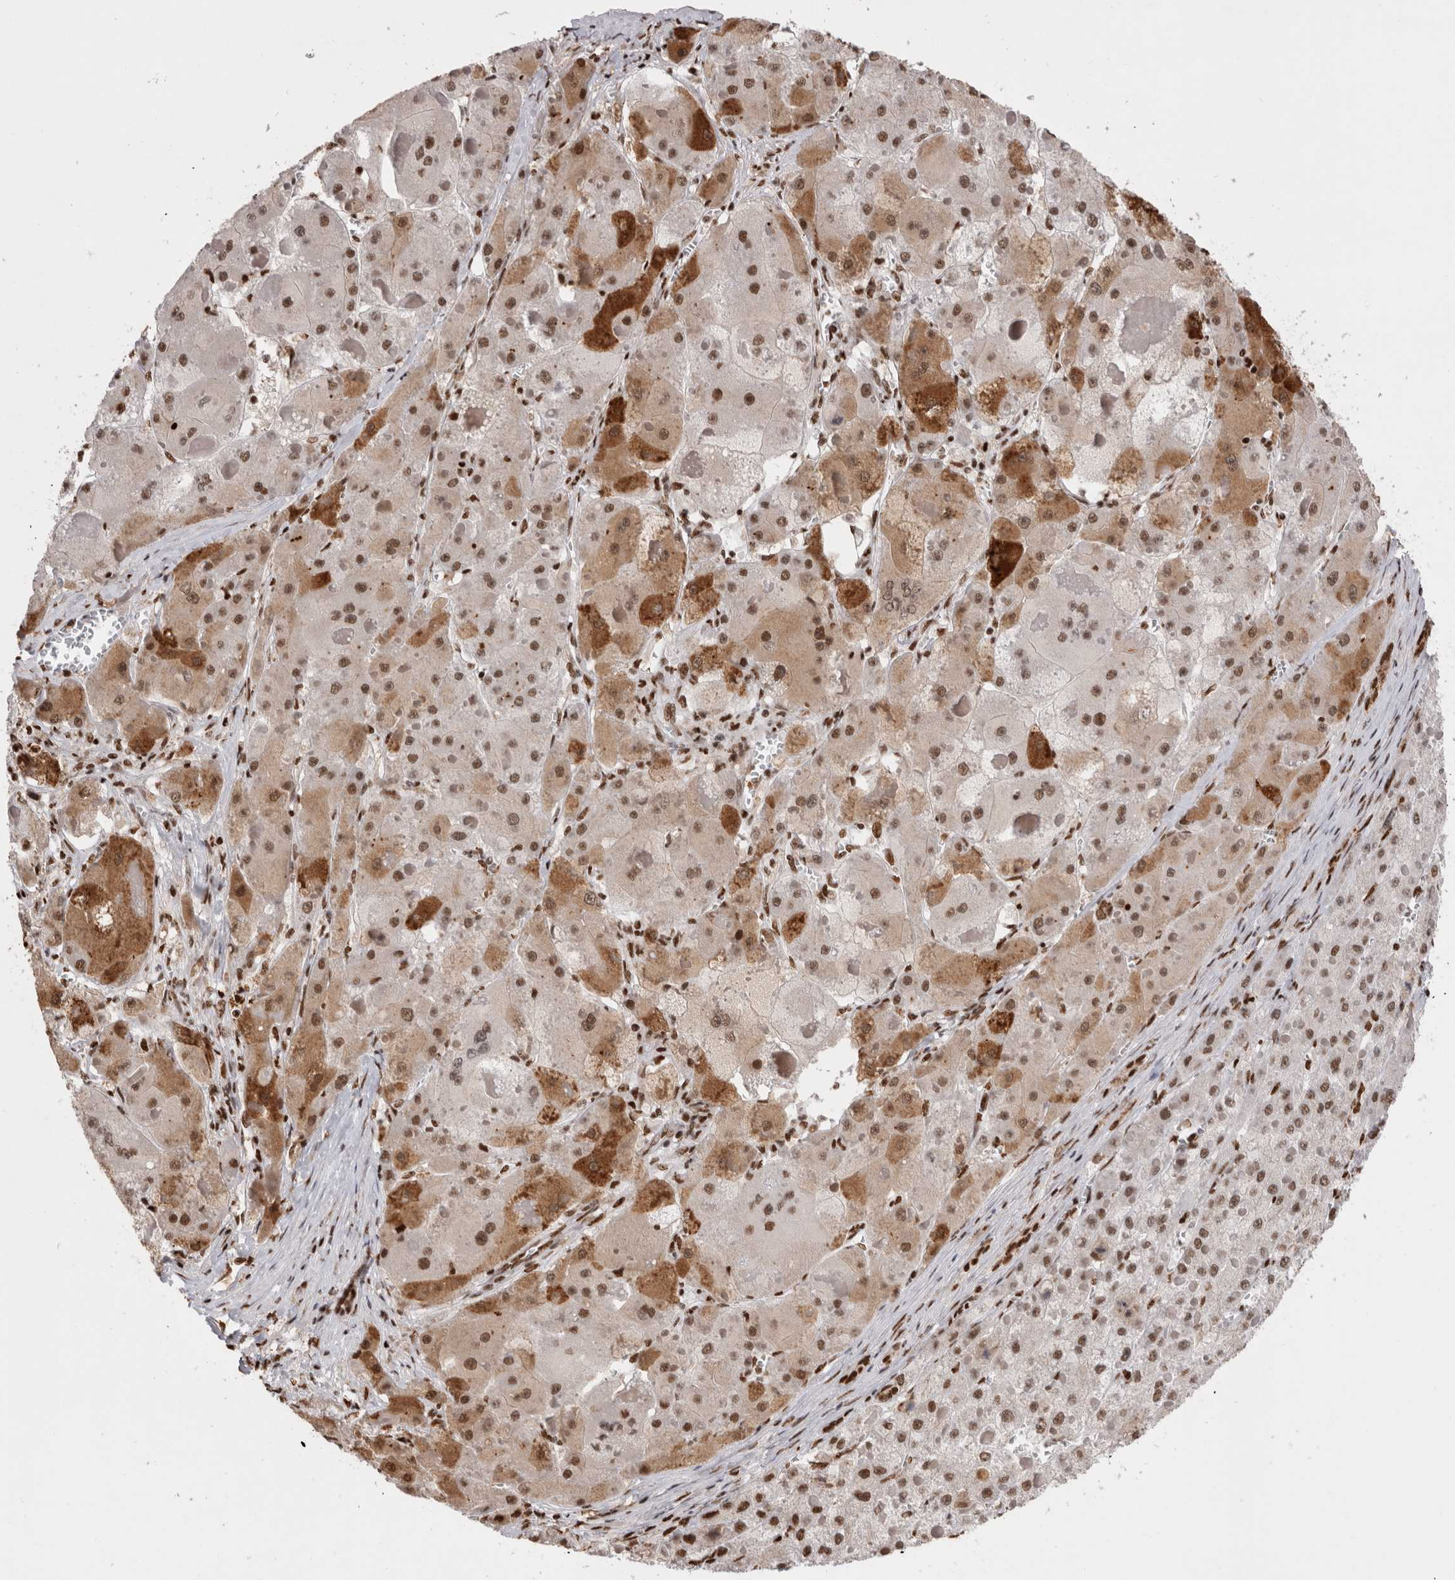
{"staining": {"intensity": "moderate", "quantity": ">75%", "location": "nuclear"}, "tissue": "liver cancer", "cell_type": "Tumor cells", "image_type": "cancer", "snomed": [{"axis": "morphology", "description": "Carcinoma, Hepatocellular, NOS"}, {"axis": "topography", "description": "Liver"}], "caption": "Moderate nuclear staining is appreciated in approximately >75% of tumor cells in liver hepatocellular carcinoma.", "gene": "EYA2", "patient": {"sex": "female", "age": 73}}